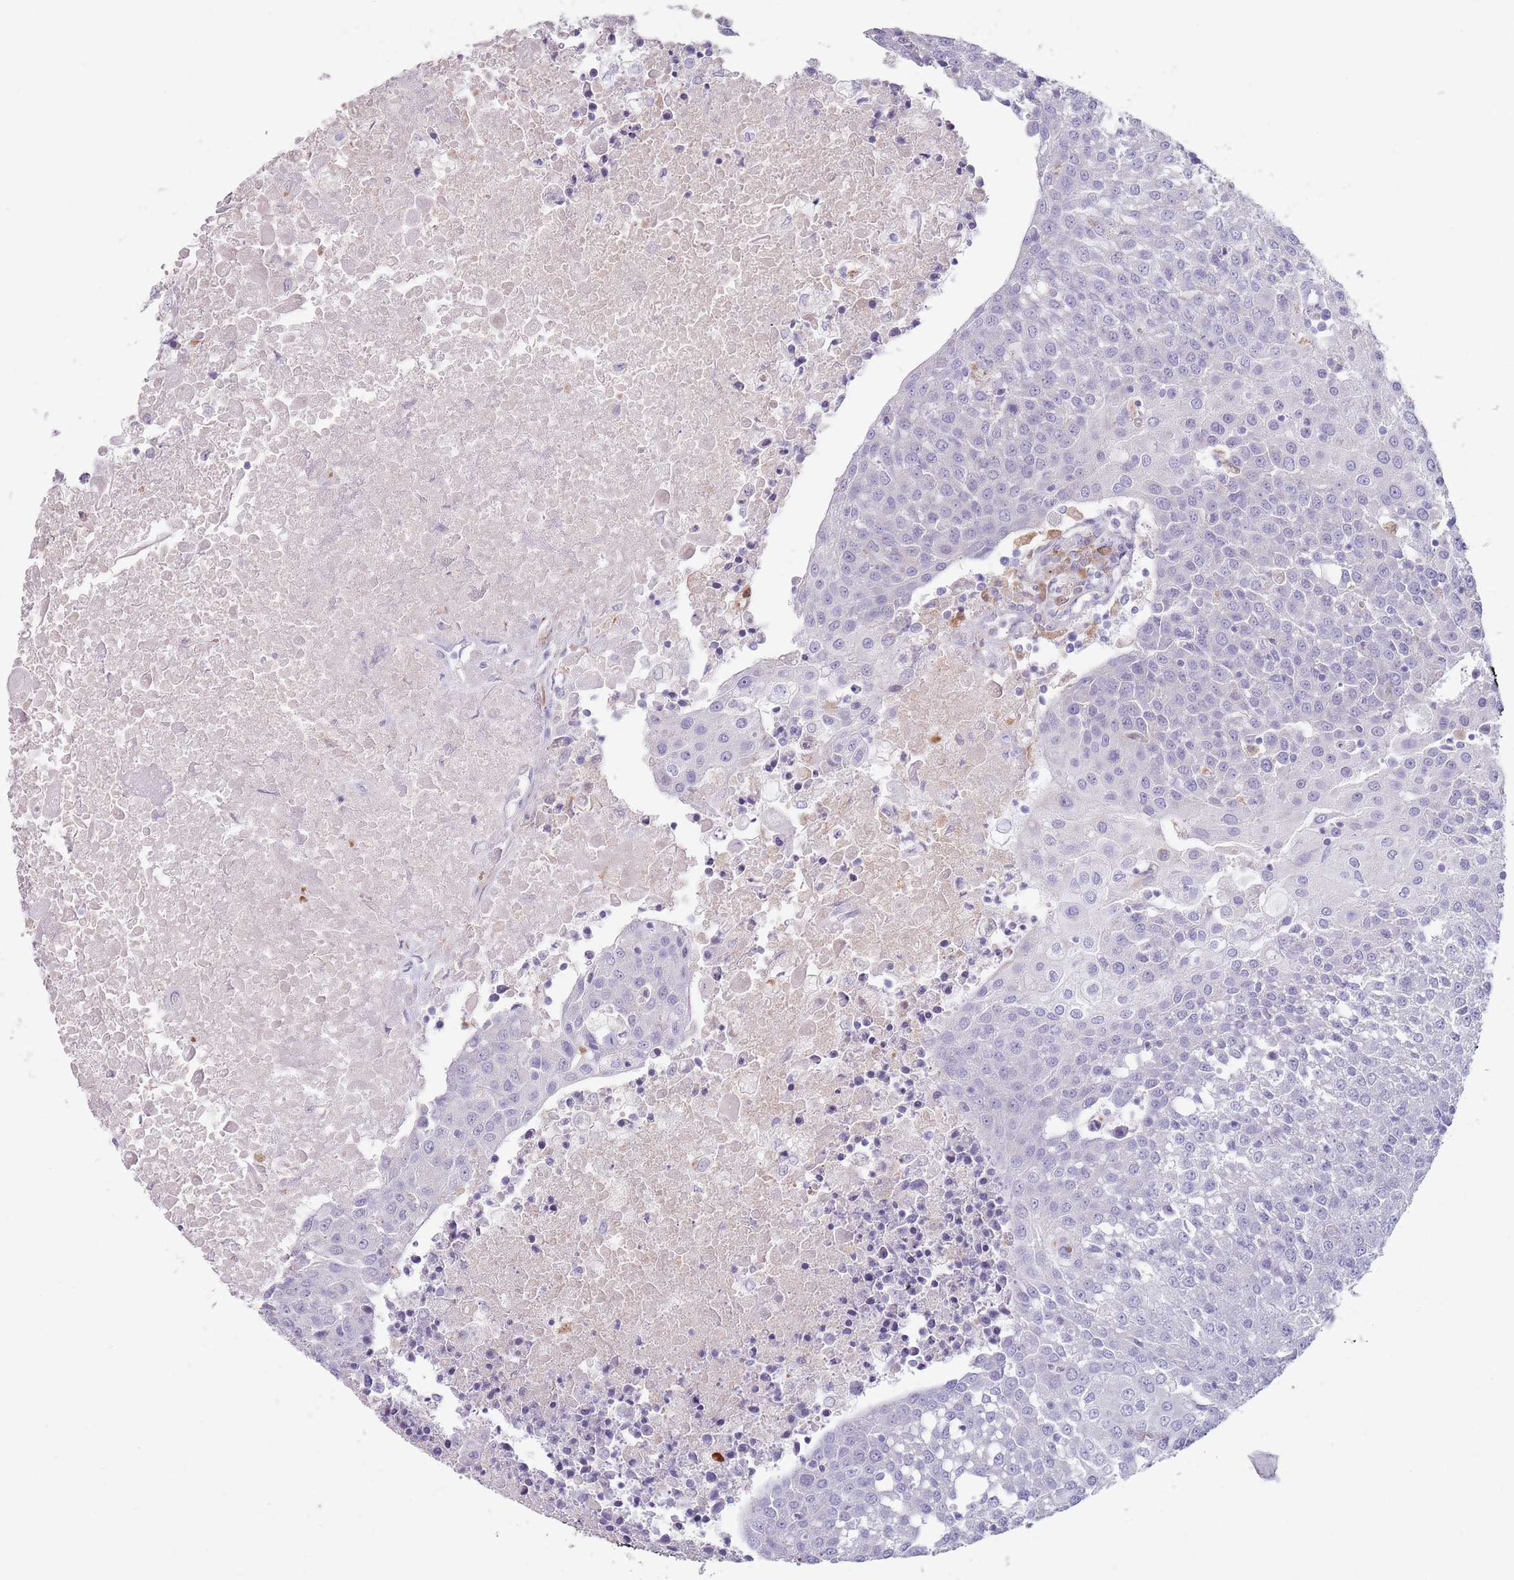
{"staining": {"intensity": "negative", "quantity": "none", "location": "none"}, "tissue": "urothelial cancer", "cell_type": "Tumor cells", "image_type": "cancer", "snomed": [{"axis": "morphology", "description": "Urothelial carcinoma, High grade"}, {"axis": "topography", "description": "Urinary bladder"}], "caption": "The histopathology image exhibits no staining of tumor cells in urothelial carcinoma (high-grade).", "gene": "DXO", "patient": {"sex": "female", "age": 85}}